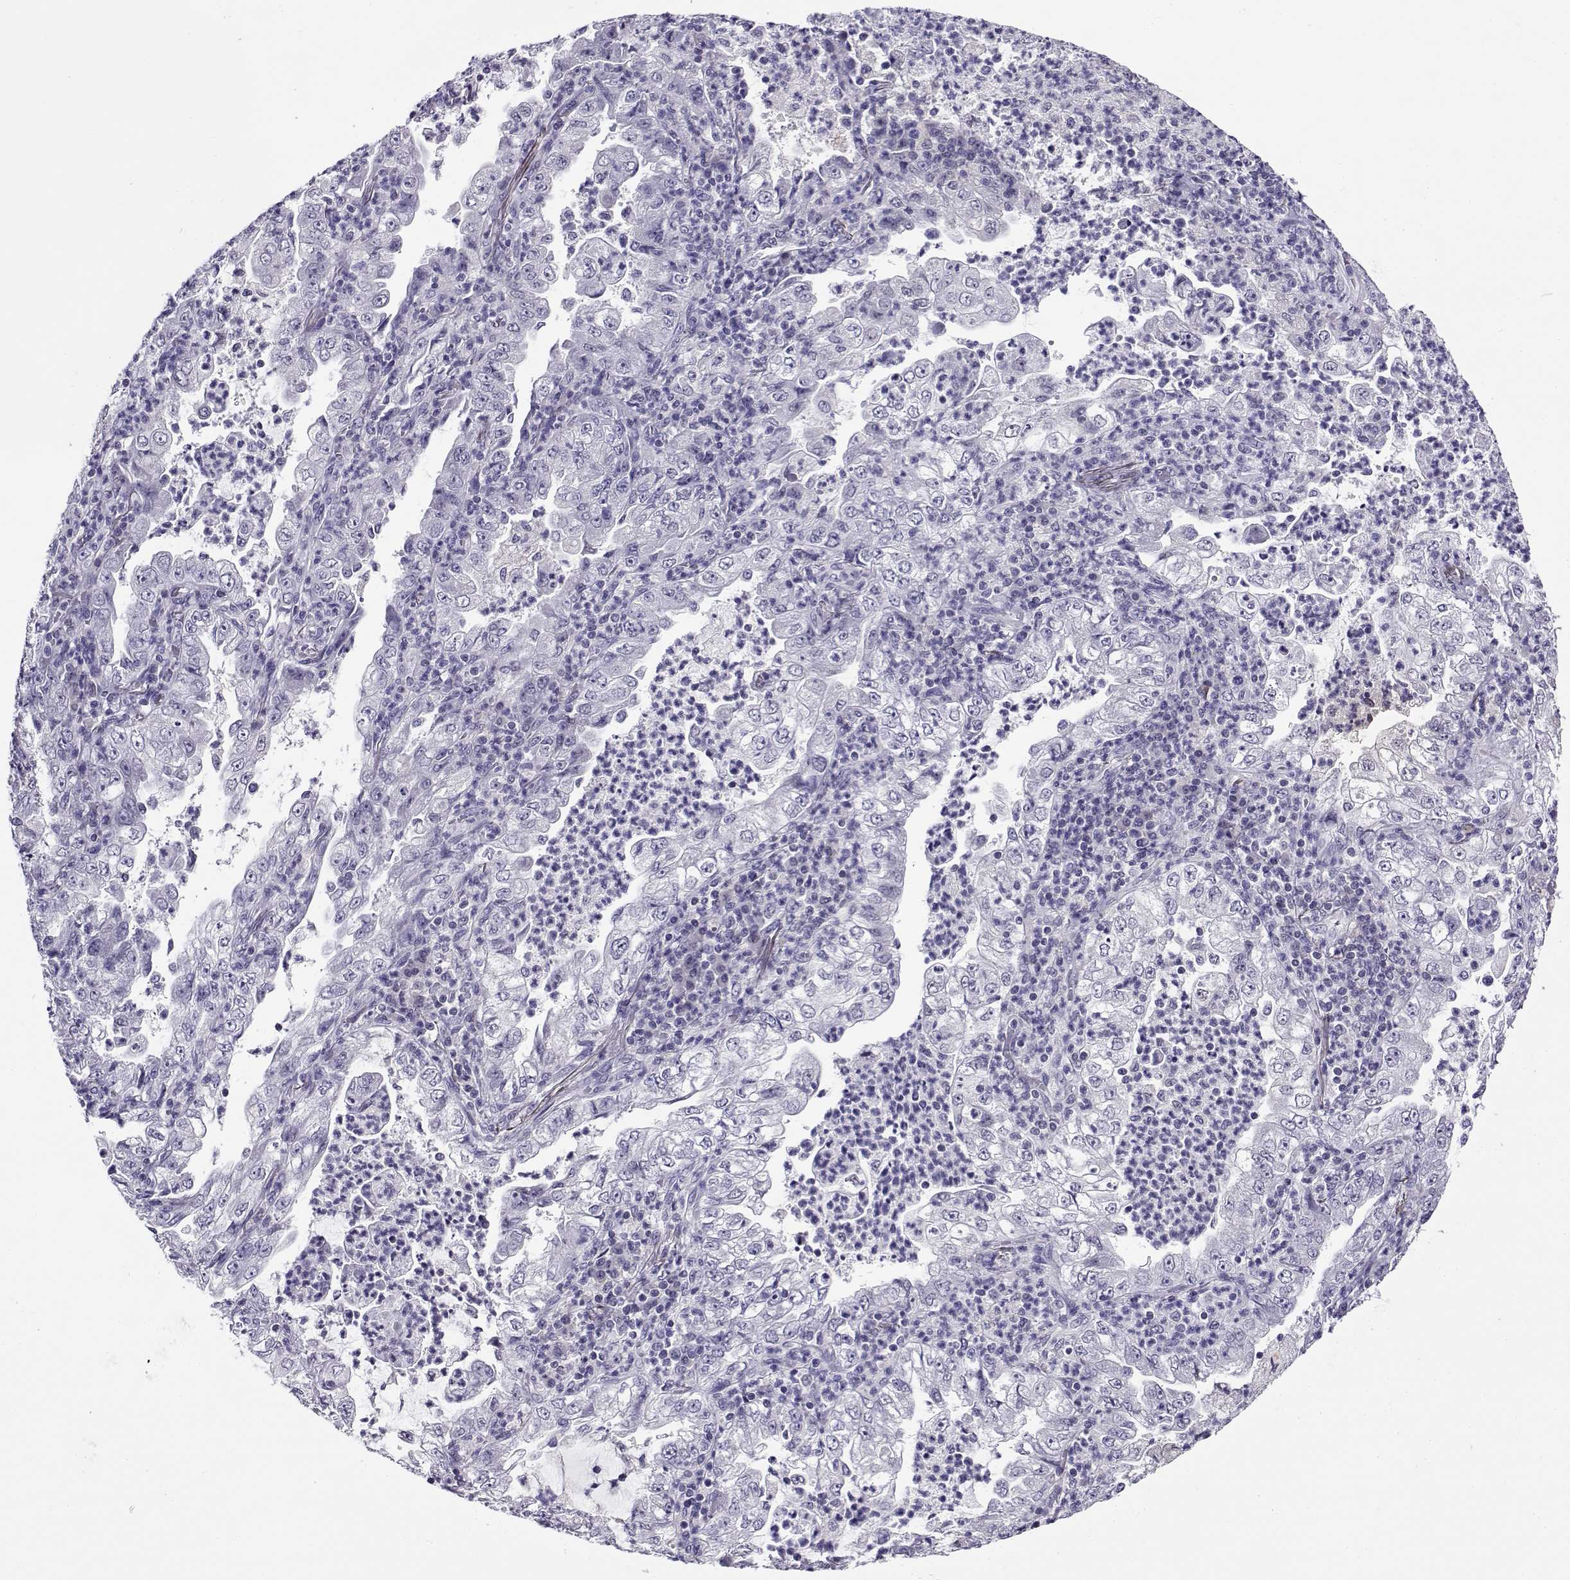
{"staining": {"intensity": "negative", "quantity": "none", "location": "none"}, "tissue": "lung cancer", "cell_type": "Tumor cells", "image_type": "cancer", "snomed": [{"axis": "morphology", "description": "Adenocarcinoma, NOS"}, {"axis": "topography", "description": "Lung"}], "caption": "Tumor cells are negative for brown protein staining in adenocarcinoma (lung).", "gene": "FEZF1", "patient": {"sex": "female", "age": 73}}